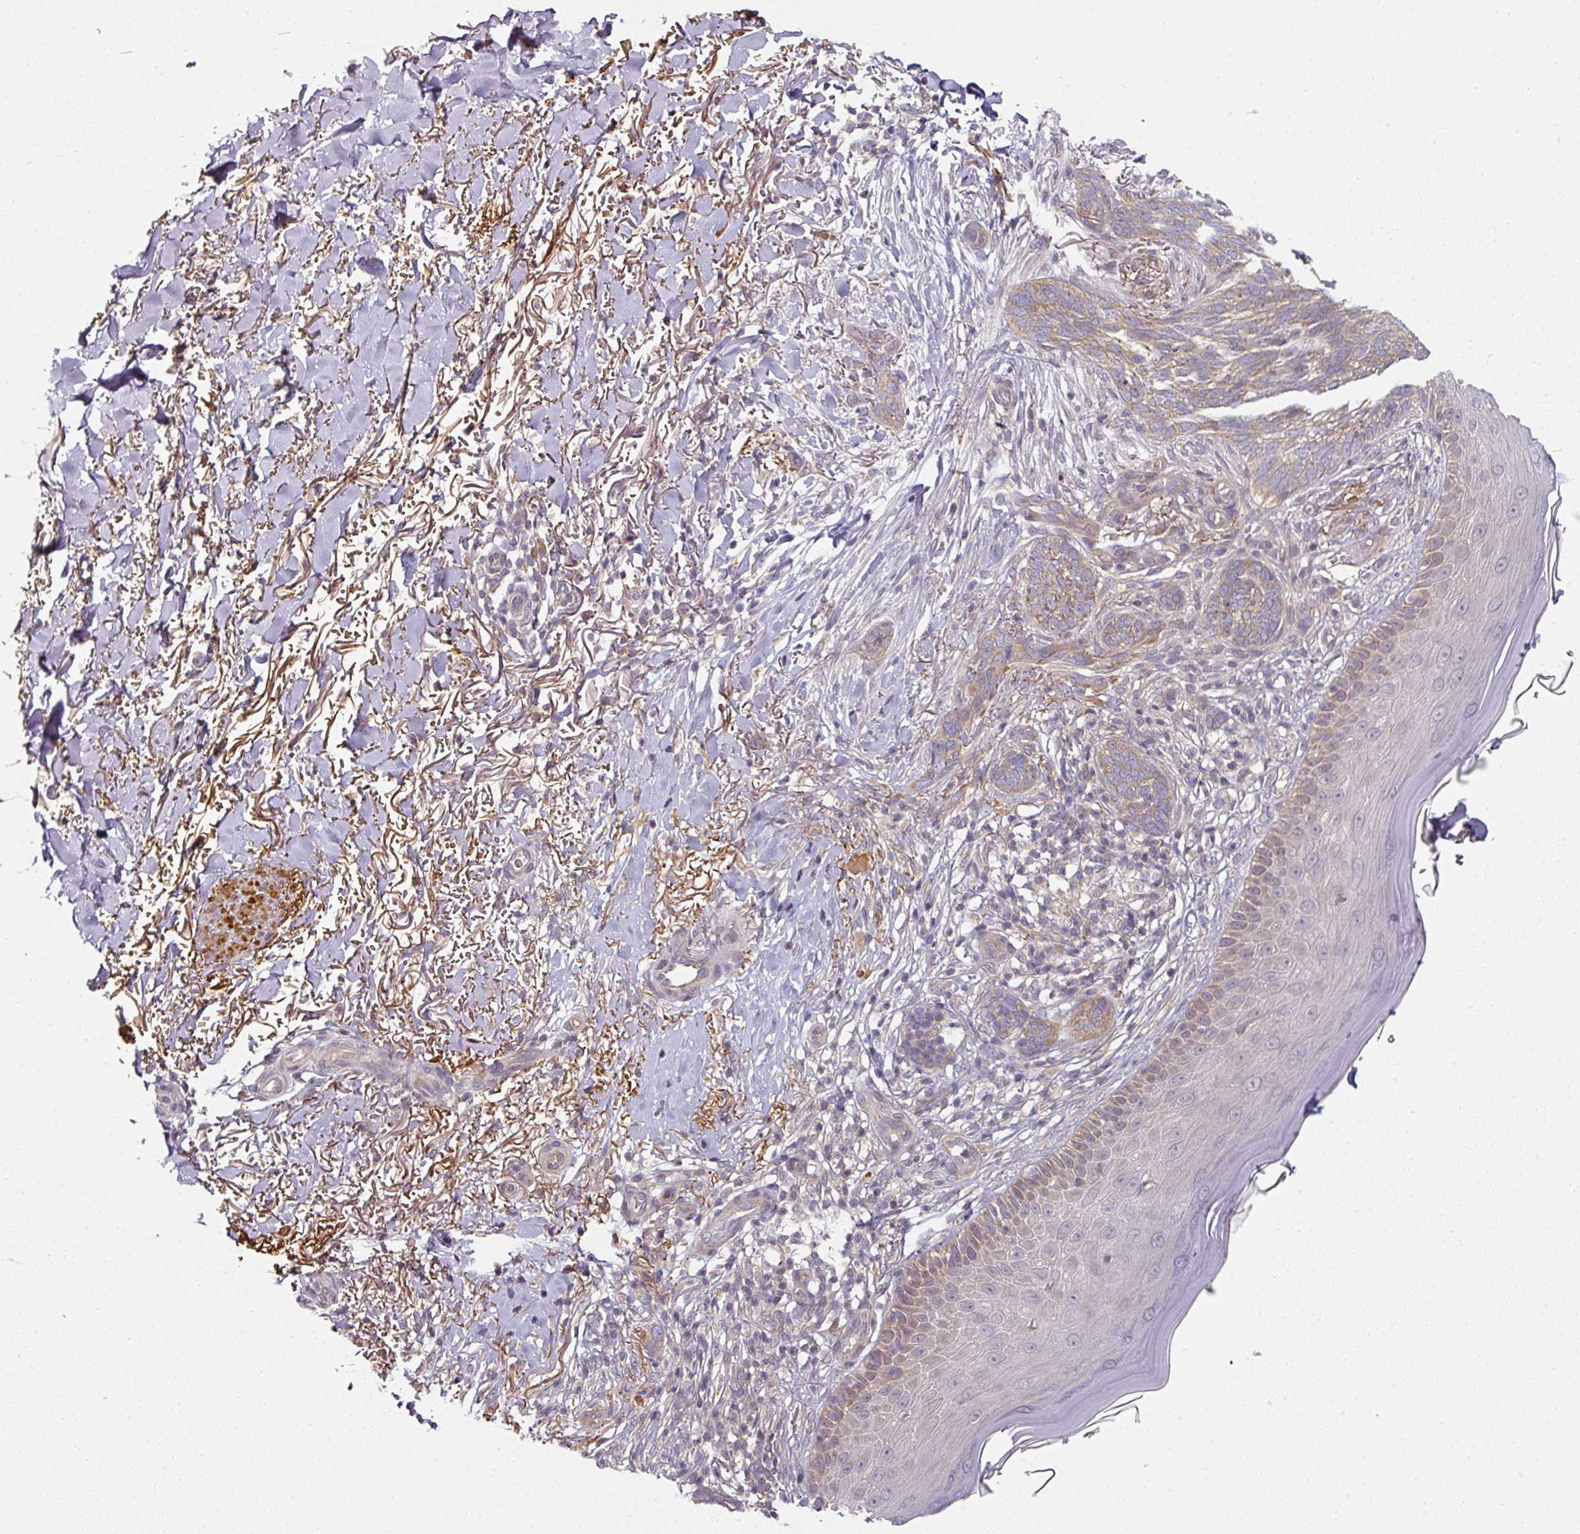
{"staining": {"intensity": "weak", "quantity": ">75%", "location": "cytoplasmic/membranous"}, "tissue": "skin cancer", "cell_type": "Tumor cells", "image_type": "cancer", "snomed": [{"axis": "morphology", "description": "Normal tissue, NOS"}, {"axis": "morphology", "description": "Basal cell carcinoma"}, {"axis": "topography", "description": "Skin"}], "caption": "Immunohistochemical staining of human skin basal cell carcinoma reveals weak cytoplasmic/membranous protein staining in about >75% of tumor cells.", "gene": "MAP2K2", "patient": {"sex": "female", "age": 67}}